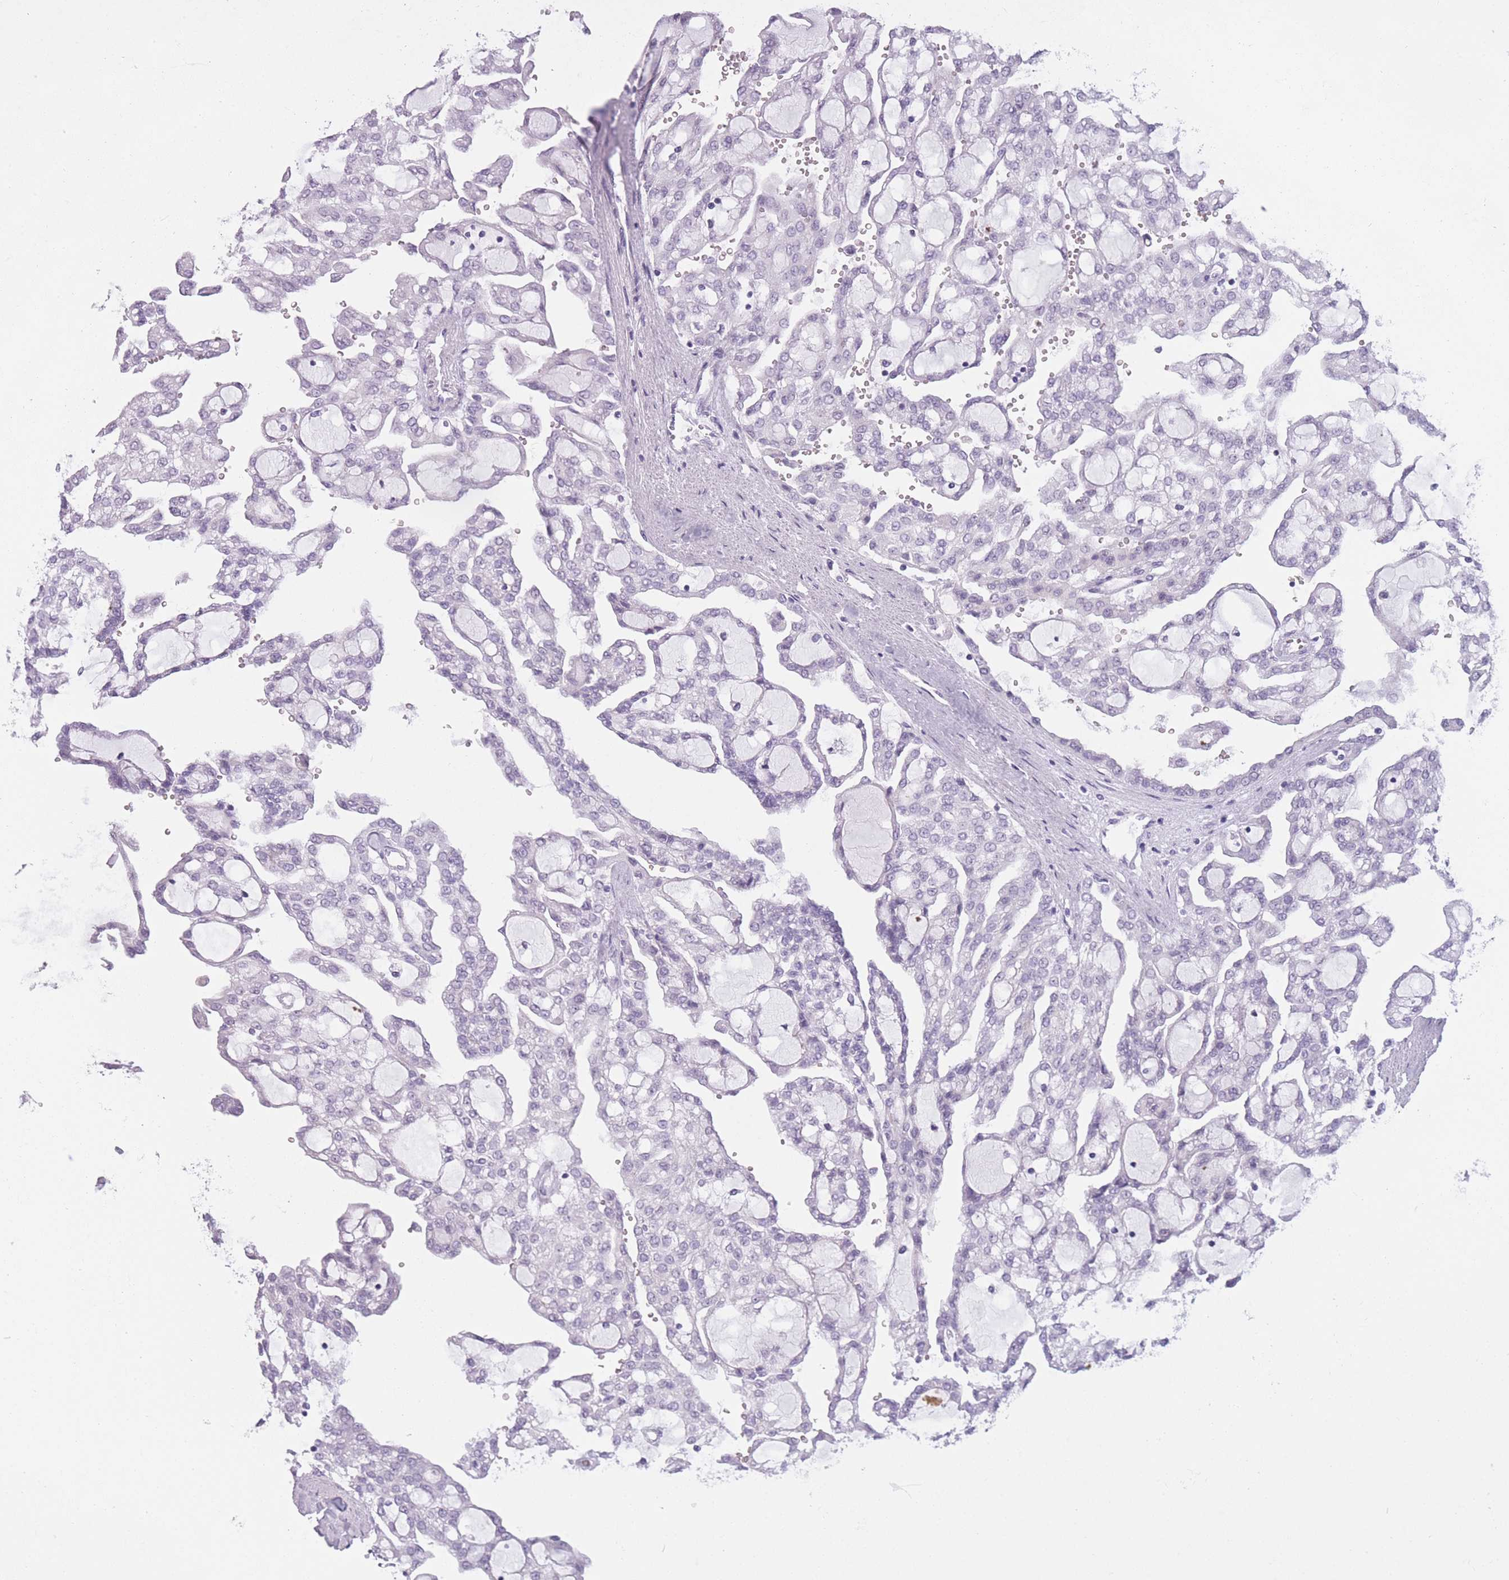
{"staining": {"intensity": "negative", "quantity": "none", "location": "none"}, "tissue": "renal cancer", "cell_type": "Tumor cells", "image_type": "cancer", "snomed": [{"axis": "morphology", "description": "Adenocarcinoma, NOS"}, {"axis": "topography", "description": "Kidney"}], "caption": "This is an immunohistochemistry micrograph of renal cancer. There is no expression in tumor cells.", "gene": "GOLGA6D", "patient": {"sex": "male", "age": 63}}